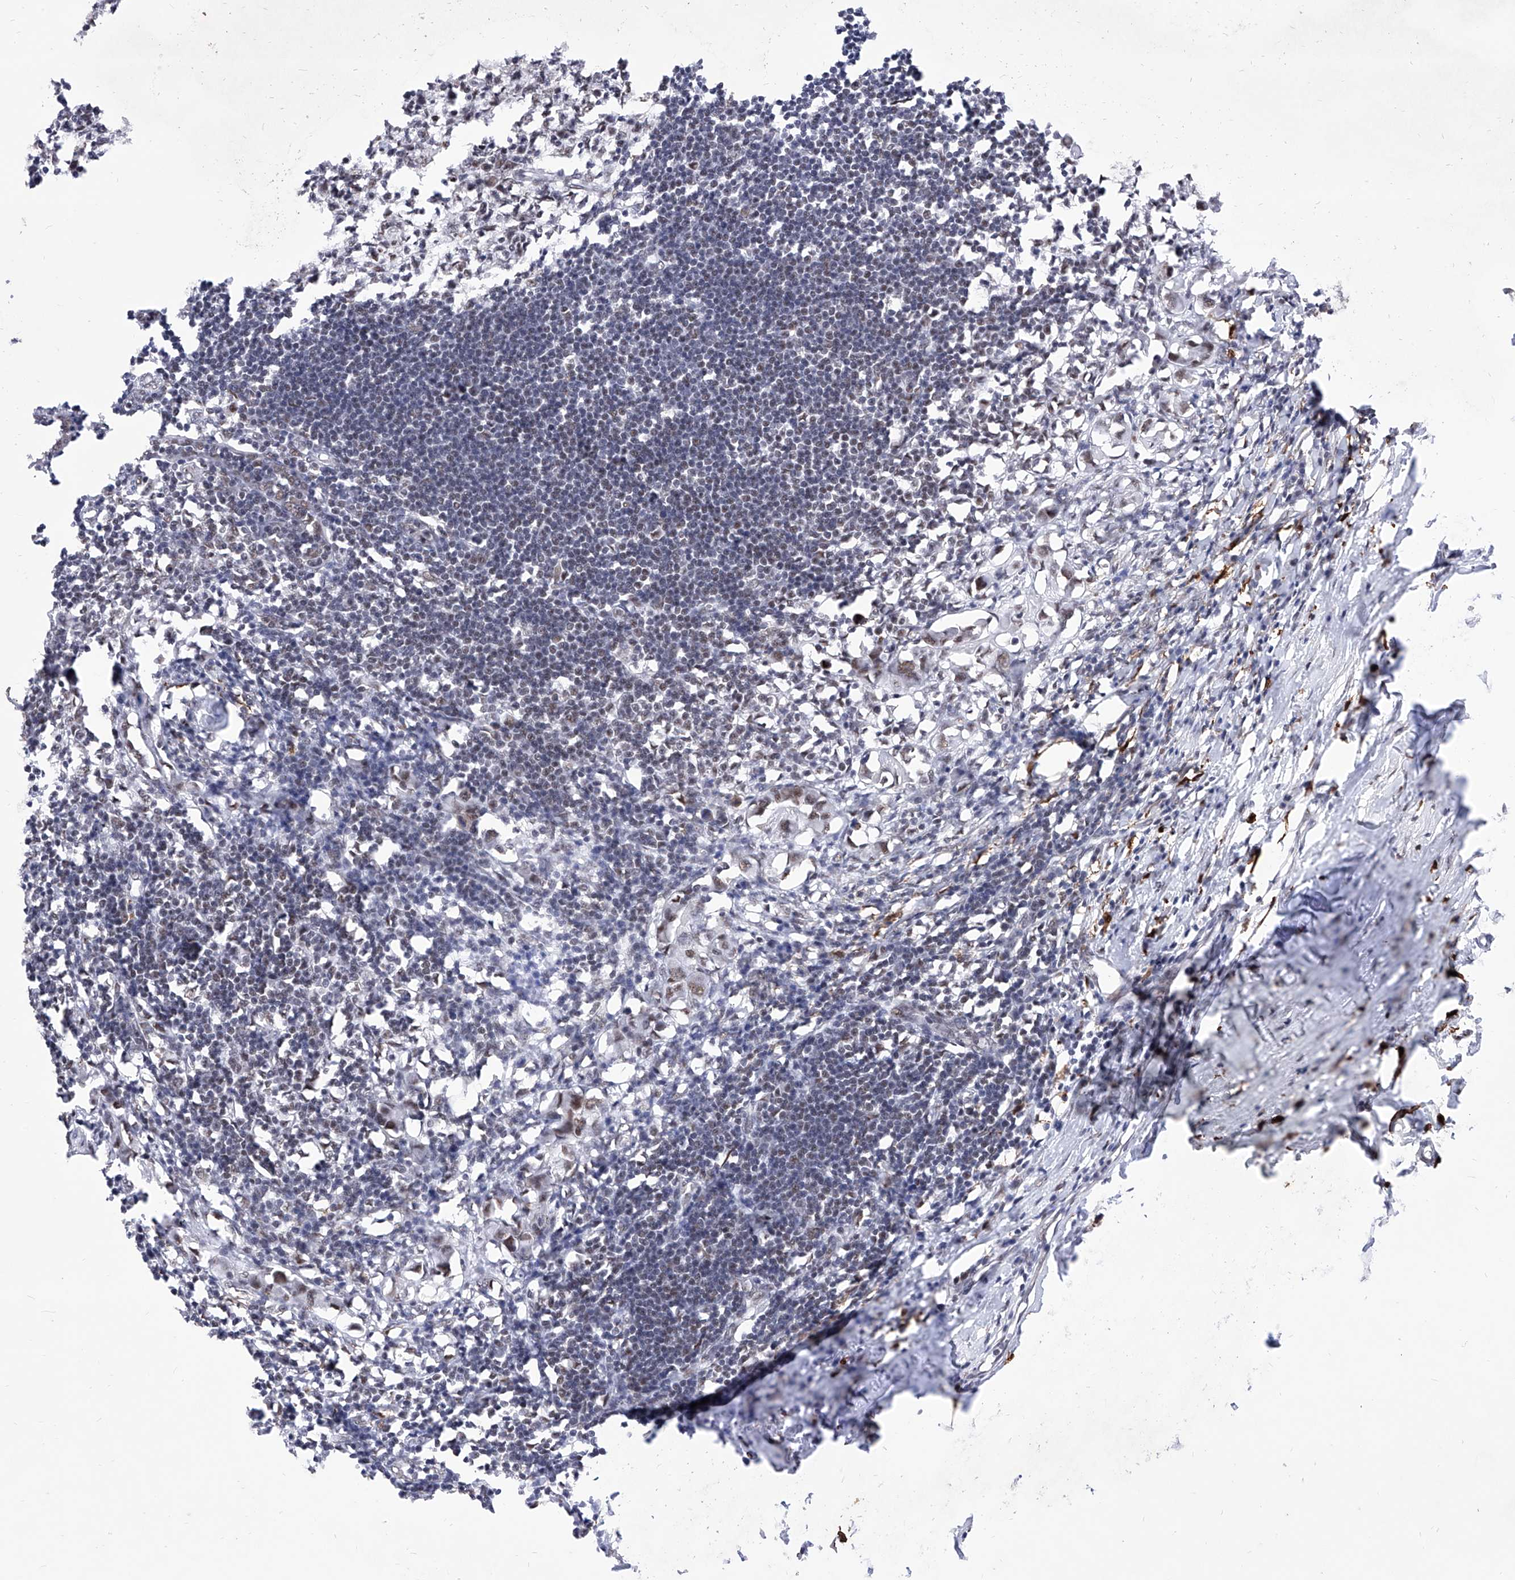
{"staining": {"intensity": "moderate", "quantity": ">75%", "location": "nuclear"}, "tissue": "lymph node", "cell_type": "Germinal center cells", "image_type": "normal", "snomed": [{"axis": "morphology", "description": "Normal tissue, NOS"}, {"axis": "morphology", "description": "Malignant melanoma, Metastatic site"}, {"axis": "topography", "description": "Lymph node"}], "caption": "Immunohistochemistry (DAB) staining of unremarkable lymph node displays moderate nuclear protein staining in about >75% of germinal center cells.", "gene": "PHF5A", "patient": {"sex": "male", "age": 41}}